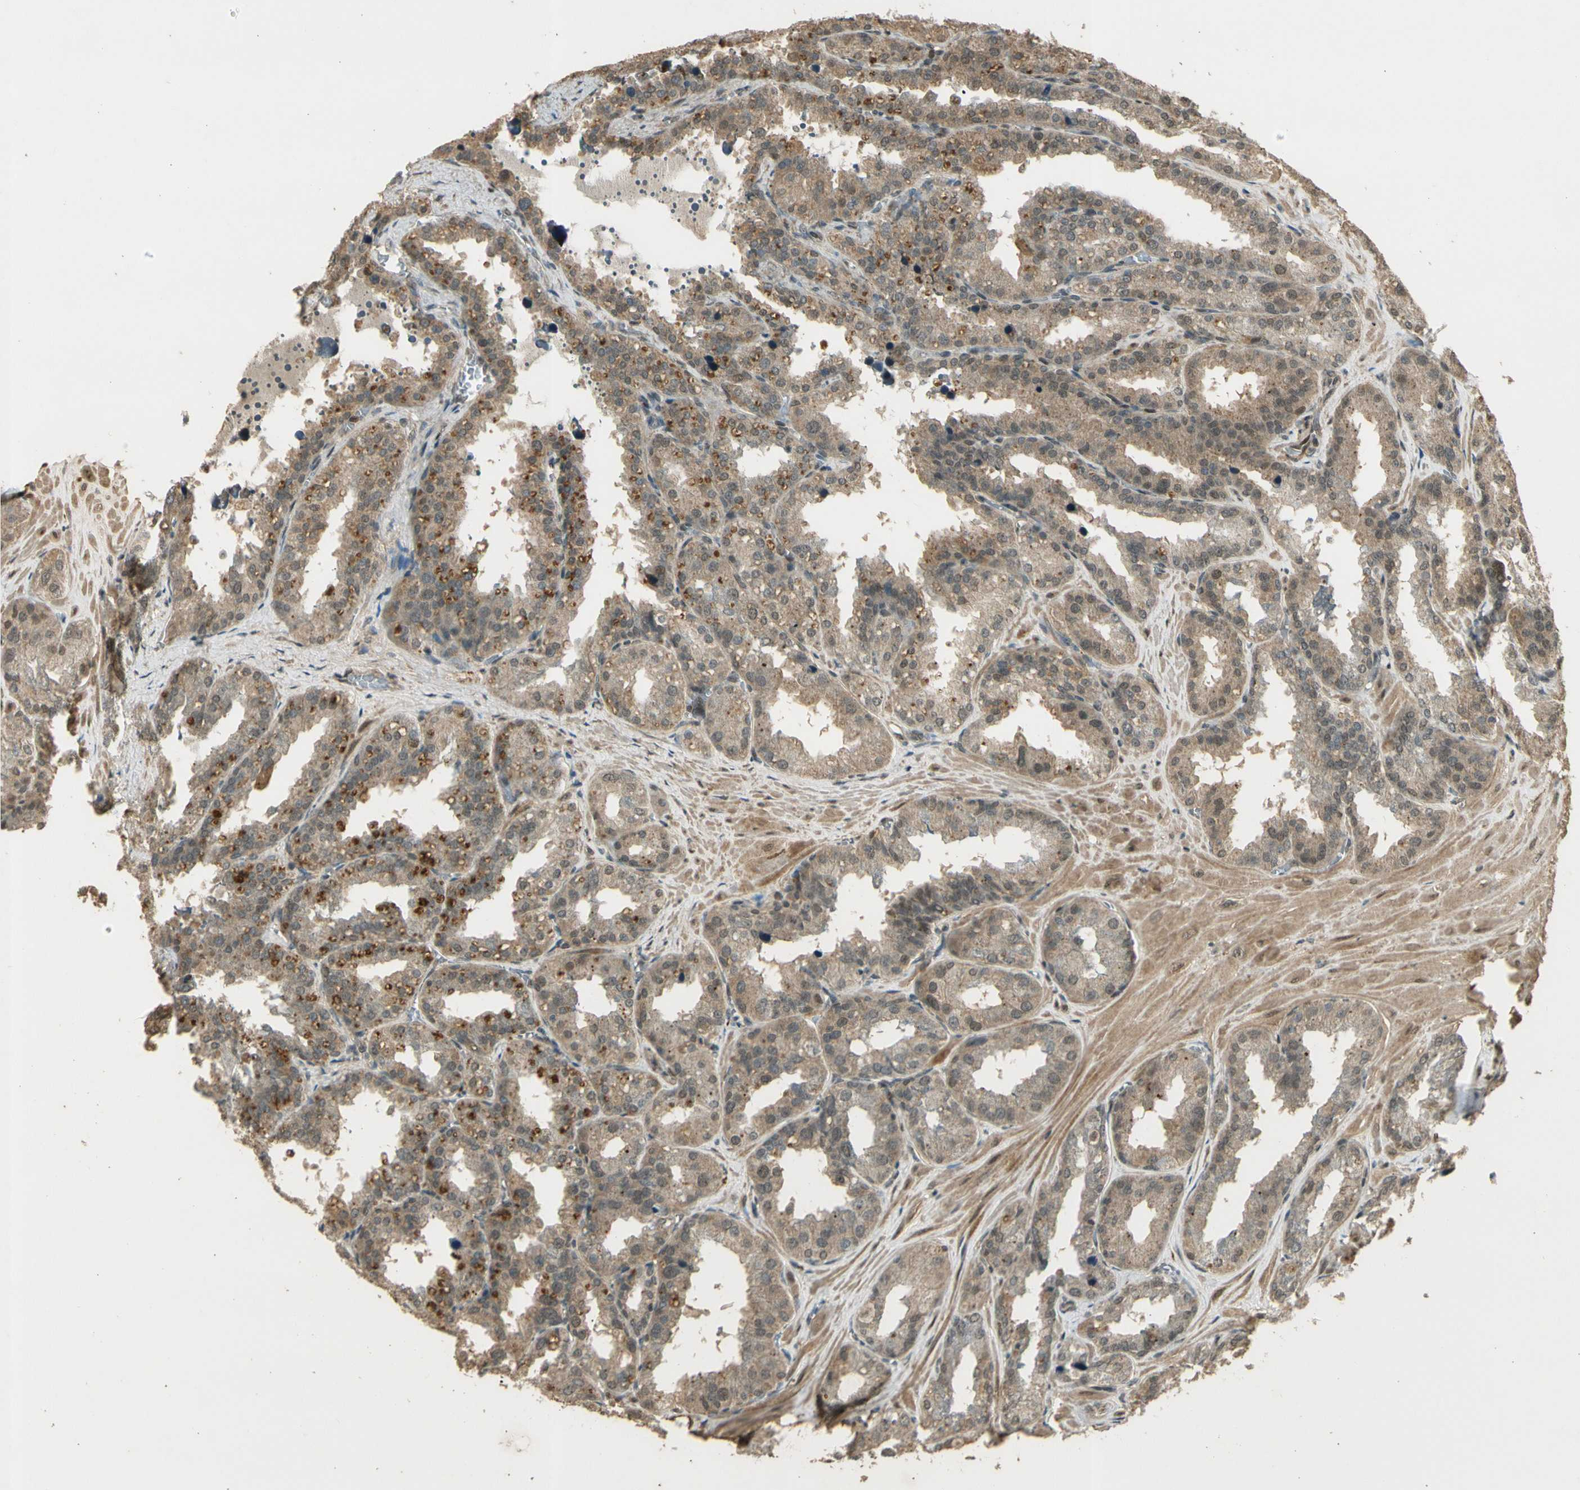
{"staining": {"intensity": "moderate", "quantity": ">75%", "location": "cytoplasmic/membranous"}, "tissue": "seminal vesicle", "cell_type": "Glandular cells", "image_type": "normal", "snomed": [{"axis": "morphology", "description": "Normal tissue, NOS"}, {"axis": "topography", "description": "Prostate"}, {"axis": "topography", "description": "Seminal veicle"}], "caption": "This photomicrograph shows immunohistochemistry (IHC) staining of unremarkable seminal vesicle, with medium moderate cytoplasmic/membranous positivity in approximately >75% of glandular cells.", "gene": "GMEB2", "patient": {"sex": "male", "age": 51}}